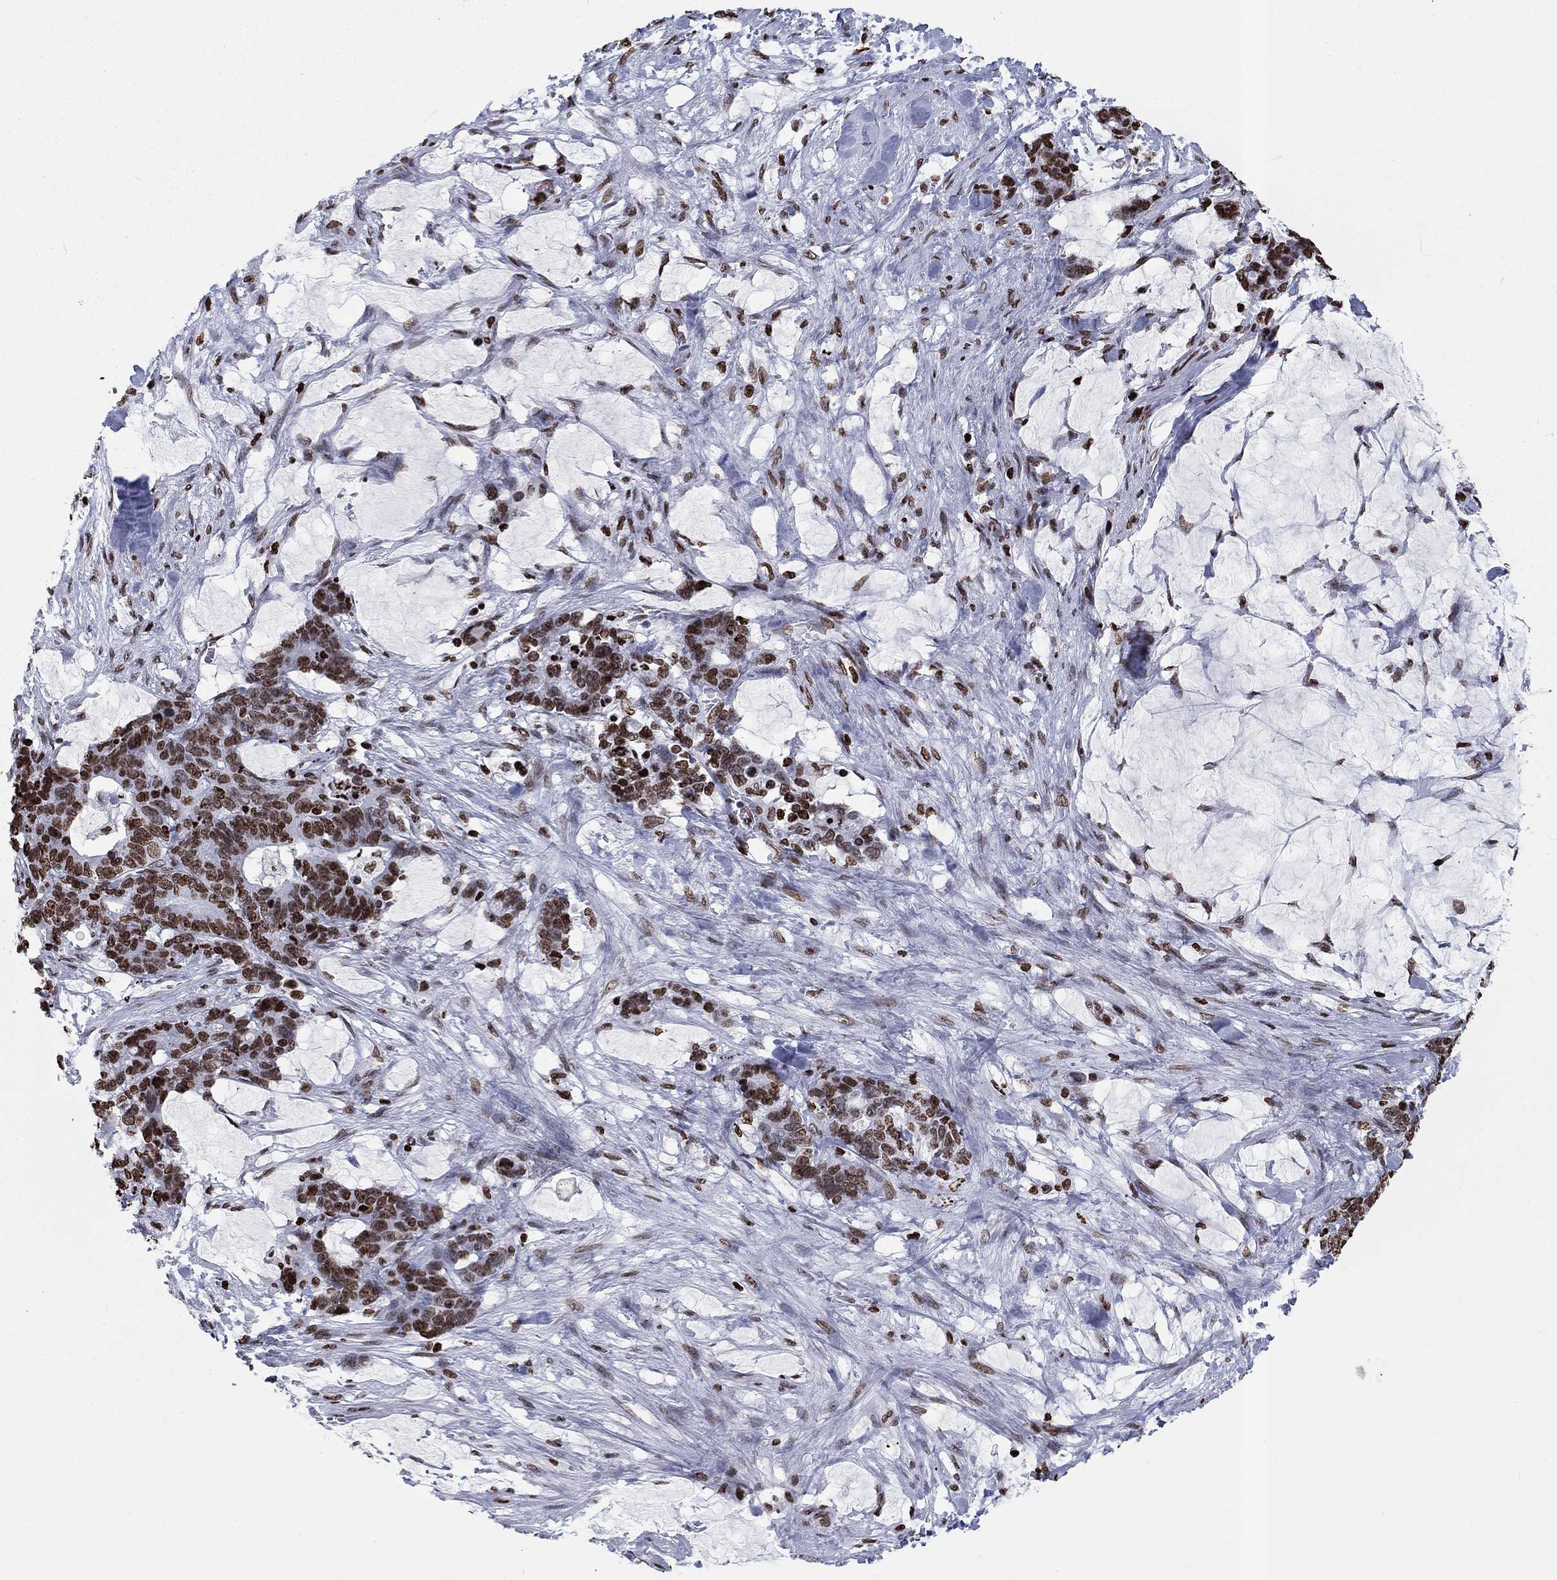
{"staining": {"intensity": "moderate", "quantity": ">75%", "location": "nuclear"}, "tissue": "stomach cancer", "cell_type": "Tumor cells", "image_type": "cancer", "snomed": [{"axis": "morphology", "description": "Normal tissue, NOS"}, {"axis": "morphology", "description": "Adenocarcinoma, NOS"}, {"axis": "topography", "description": "Stomach"}], "caption": "The photomicrograph demonstrates immunohistochemical staining of adenocarcinoma (stomach). There is moderate nuclear positivity is appreciated in about >75% of tumor cells.", "gene": "H1-5", "patient": {"sex": "female", "age": 64}}